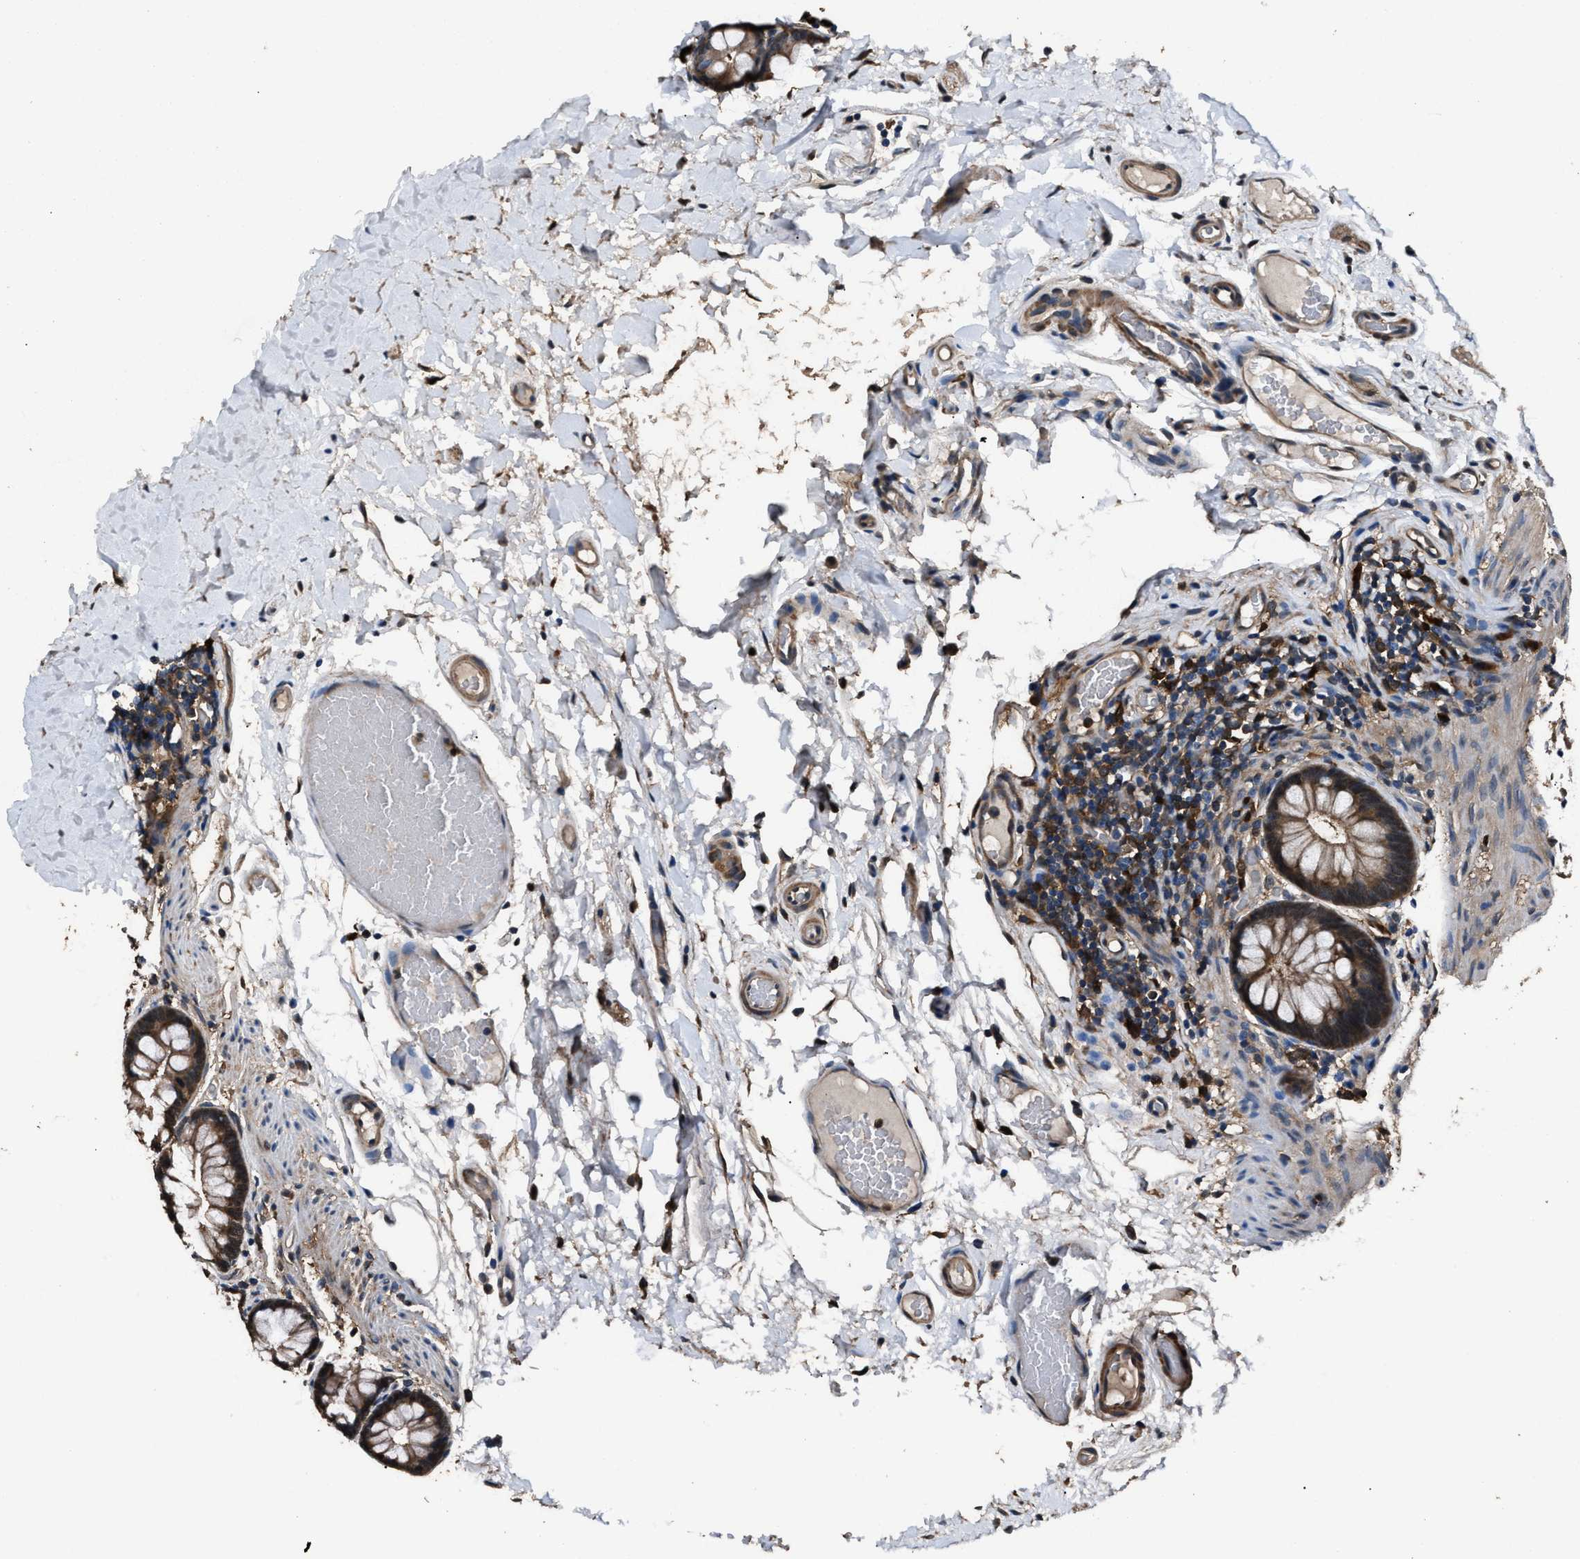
{"staining": {"intensity": "moderate", "quantity": ">75%", "location": "cytoplasmic/membranous"}, "tissue": "colon", "cell_type": "Endothelial cells", "image_type": "normal", "snomed": [{"axis": "morphology", "description": "Normal tissue, NOS"}, {"axis": "topography", "description": "Colon"}], "caption": "The immunohistochemical stain shows moderate cytoplasmic/membranous expression in endothelial cells of normal colon. Nuclei are stained in blue.", "gene": "GSTP1", "patient": {"sex": "female", "age": 56}}